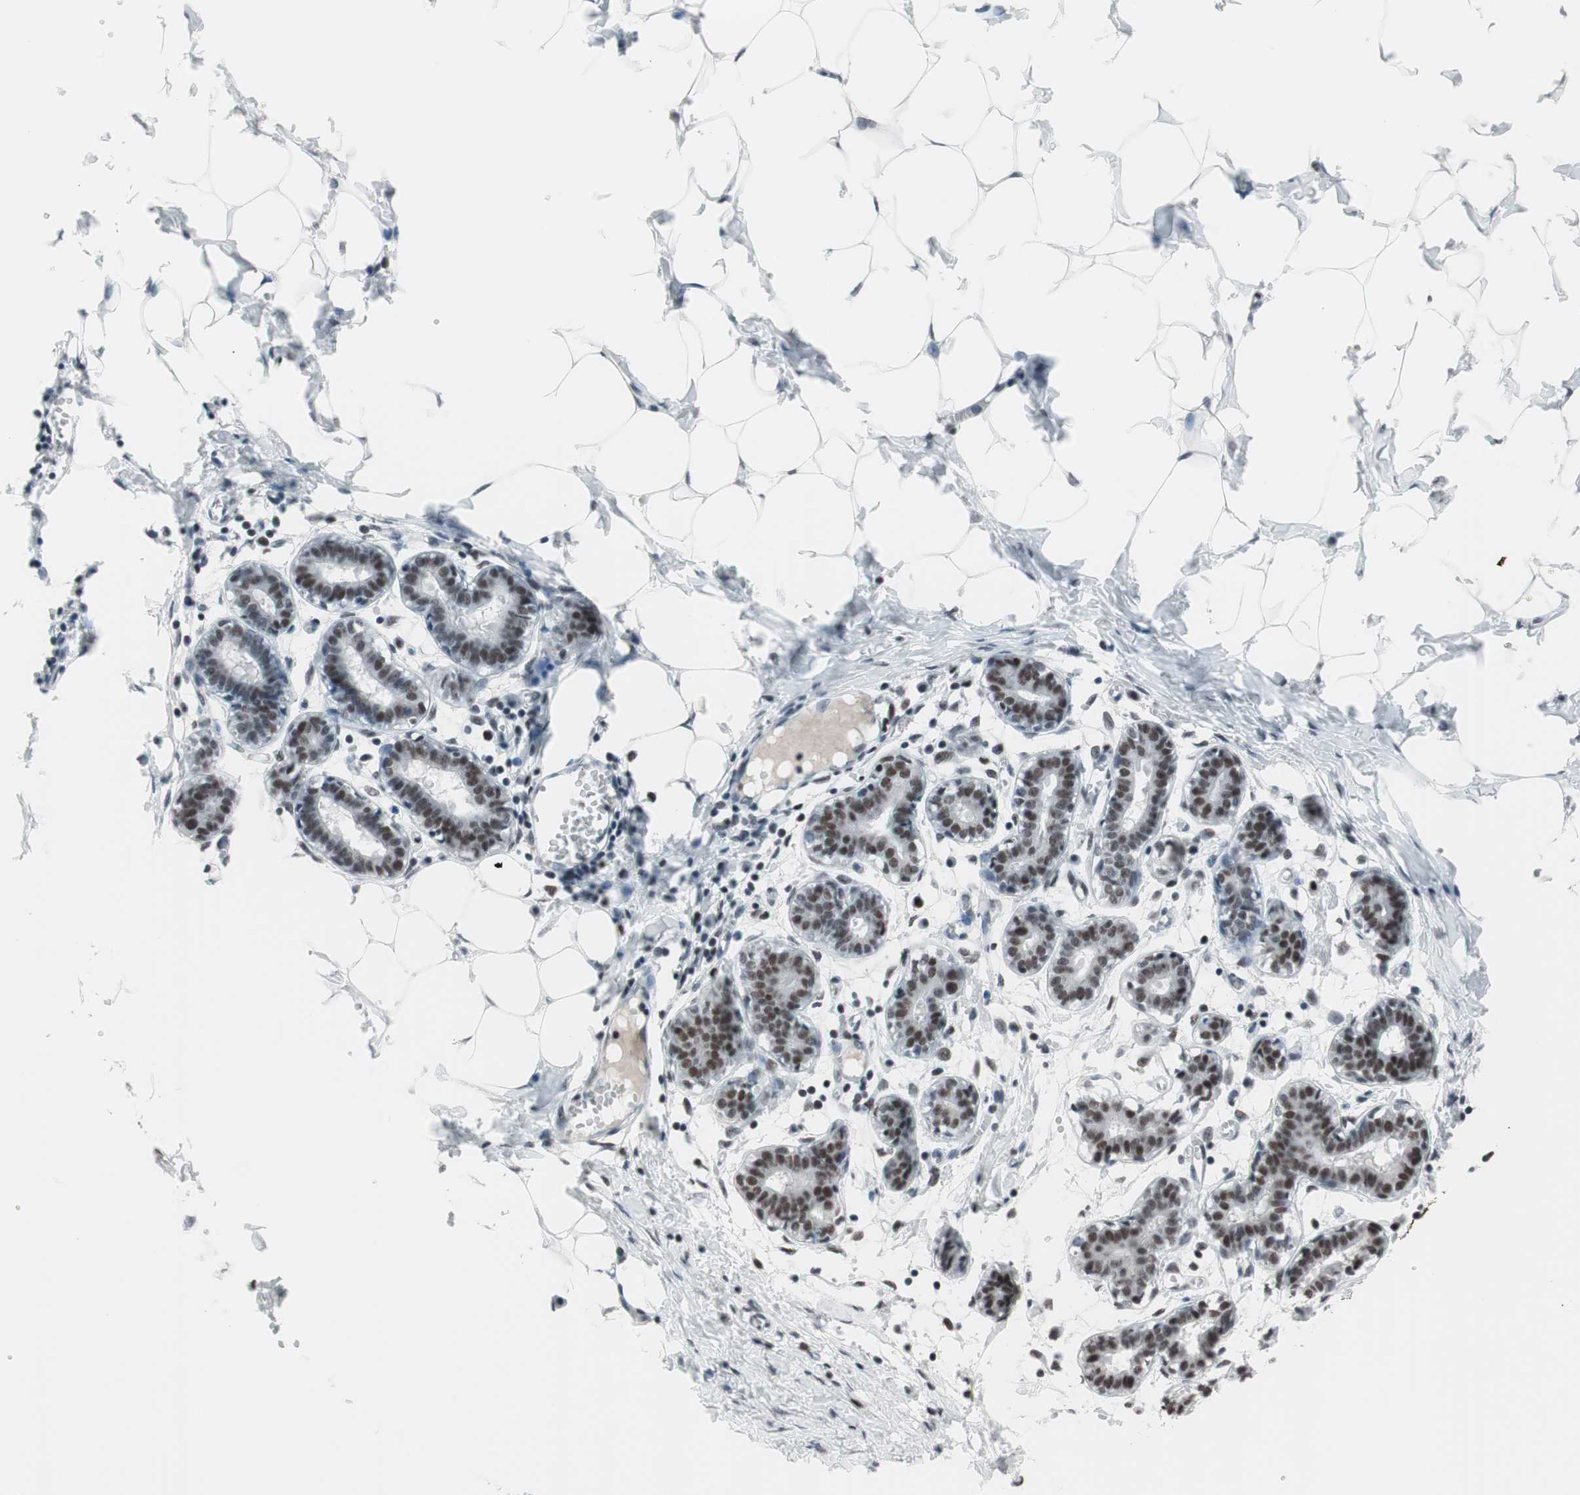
{"staining": {"intensity": "negative", "quantity": "none", "location": "none"}, "tissue": "breast", "cell_type": "Adipocytes", "image_type": "normal", "snomed": [{"axis": "morphology", "description": "Normal tissue, NOS"}, {"axis": "topography", "description": "Breast"}], "caption": "This is an immunohistochemistry image of unremarkable breast. There is no staining in adipocytes.", "gene": "ARID1A", "patient": {"sex": "female", "age": 27}}